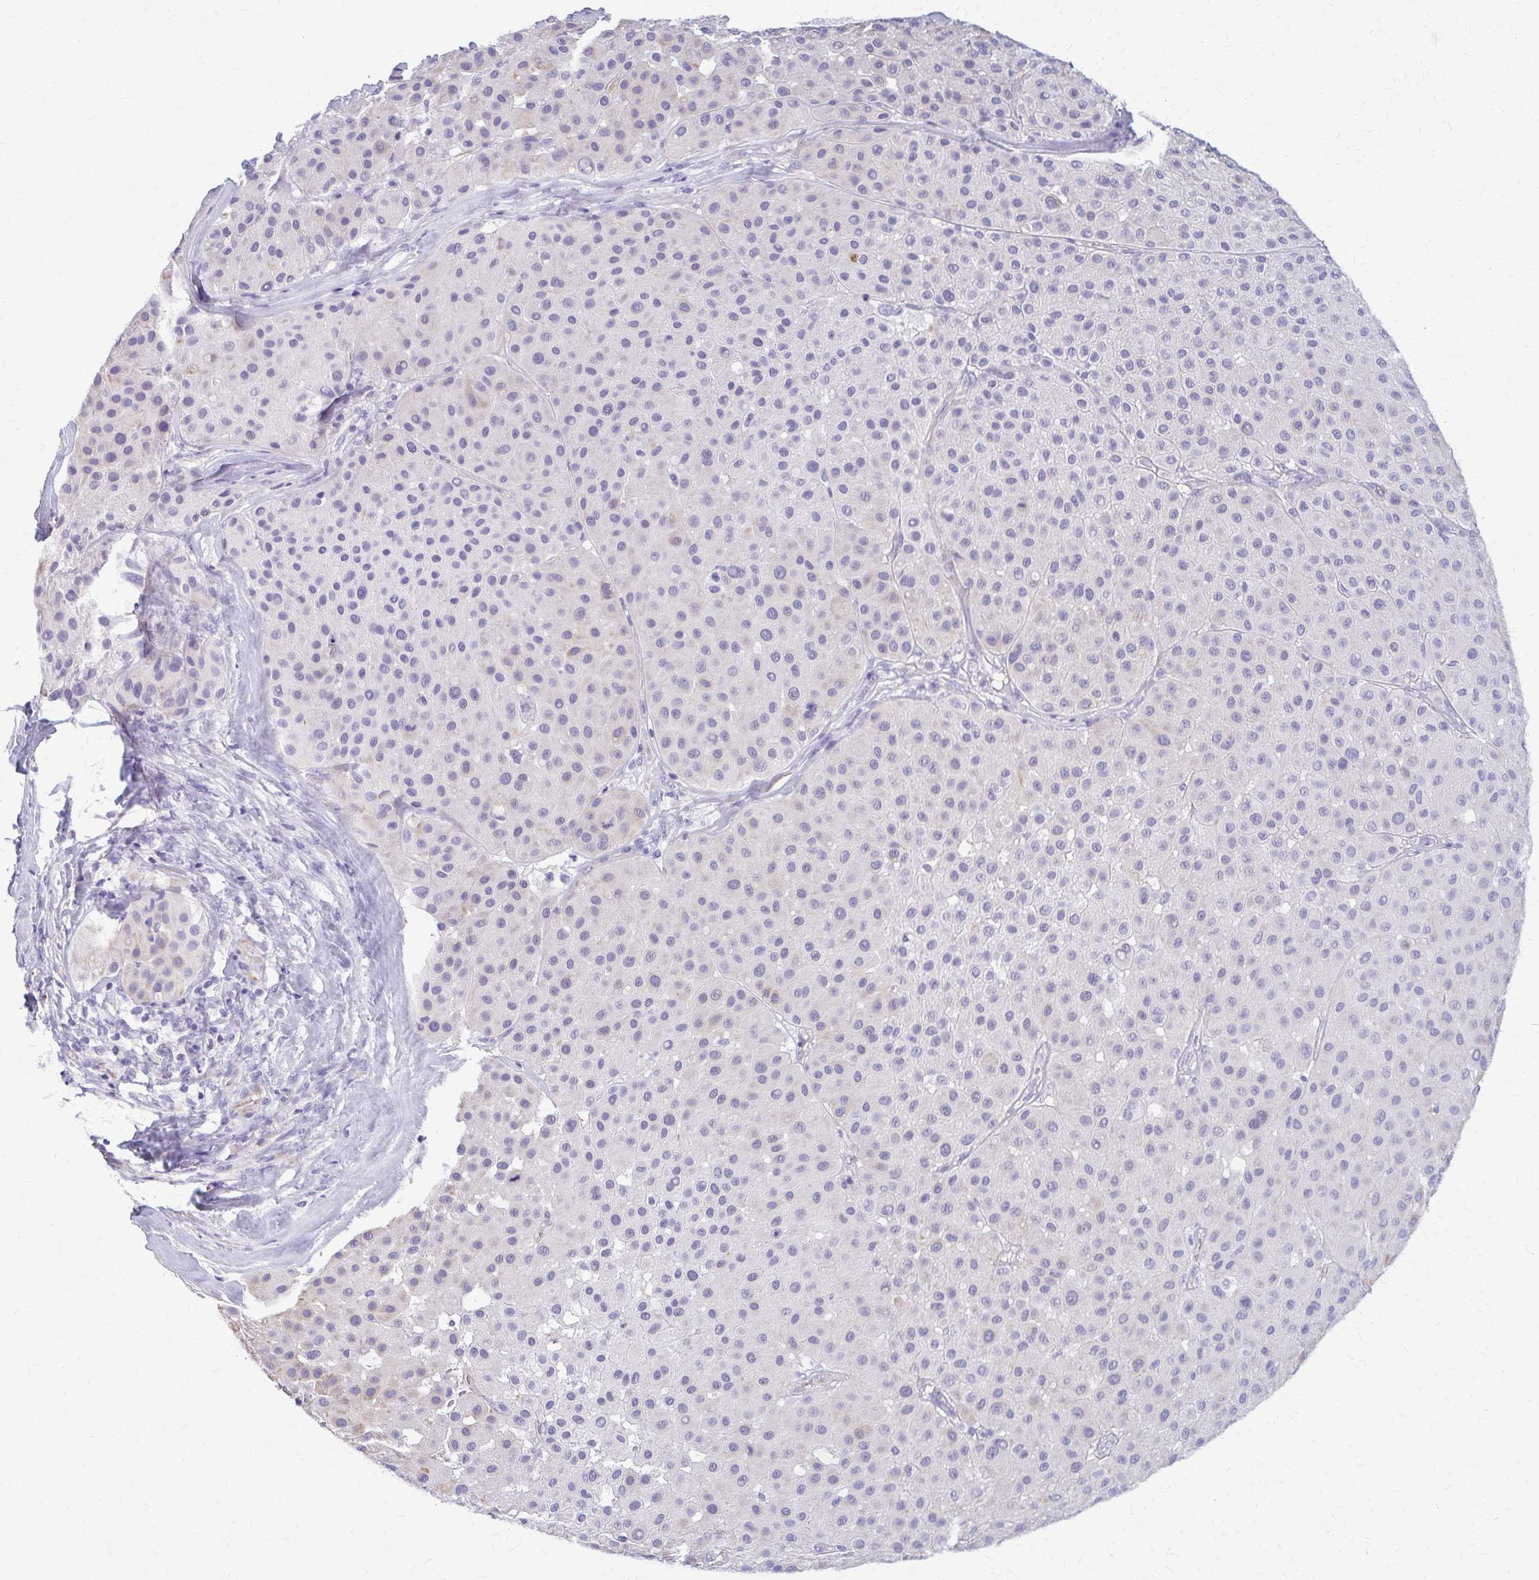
{"staining": {"intensity": "negative", "quantity": "none", "location": "none"}, "tissue": "melanoma", "cell_type": "Tumor cells", "image_type": "cancer", "snomed": [{"axis": "morphology", "description": "Malignant melanoma, Metastatic site"}, {"axis": "topography", "description": "Smooth muscle"}], "caption": "Immunohistochemistry (IHC) photomicrograph of melanoma stained for a protein (brown), which demonstrates no staining in tumor cells.", "gene": "GFAP", "patient": {"sex": "male", "age": 41}}